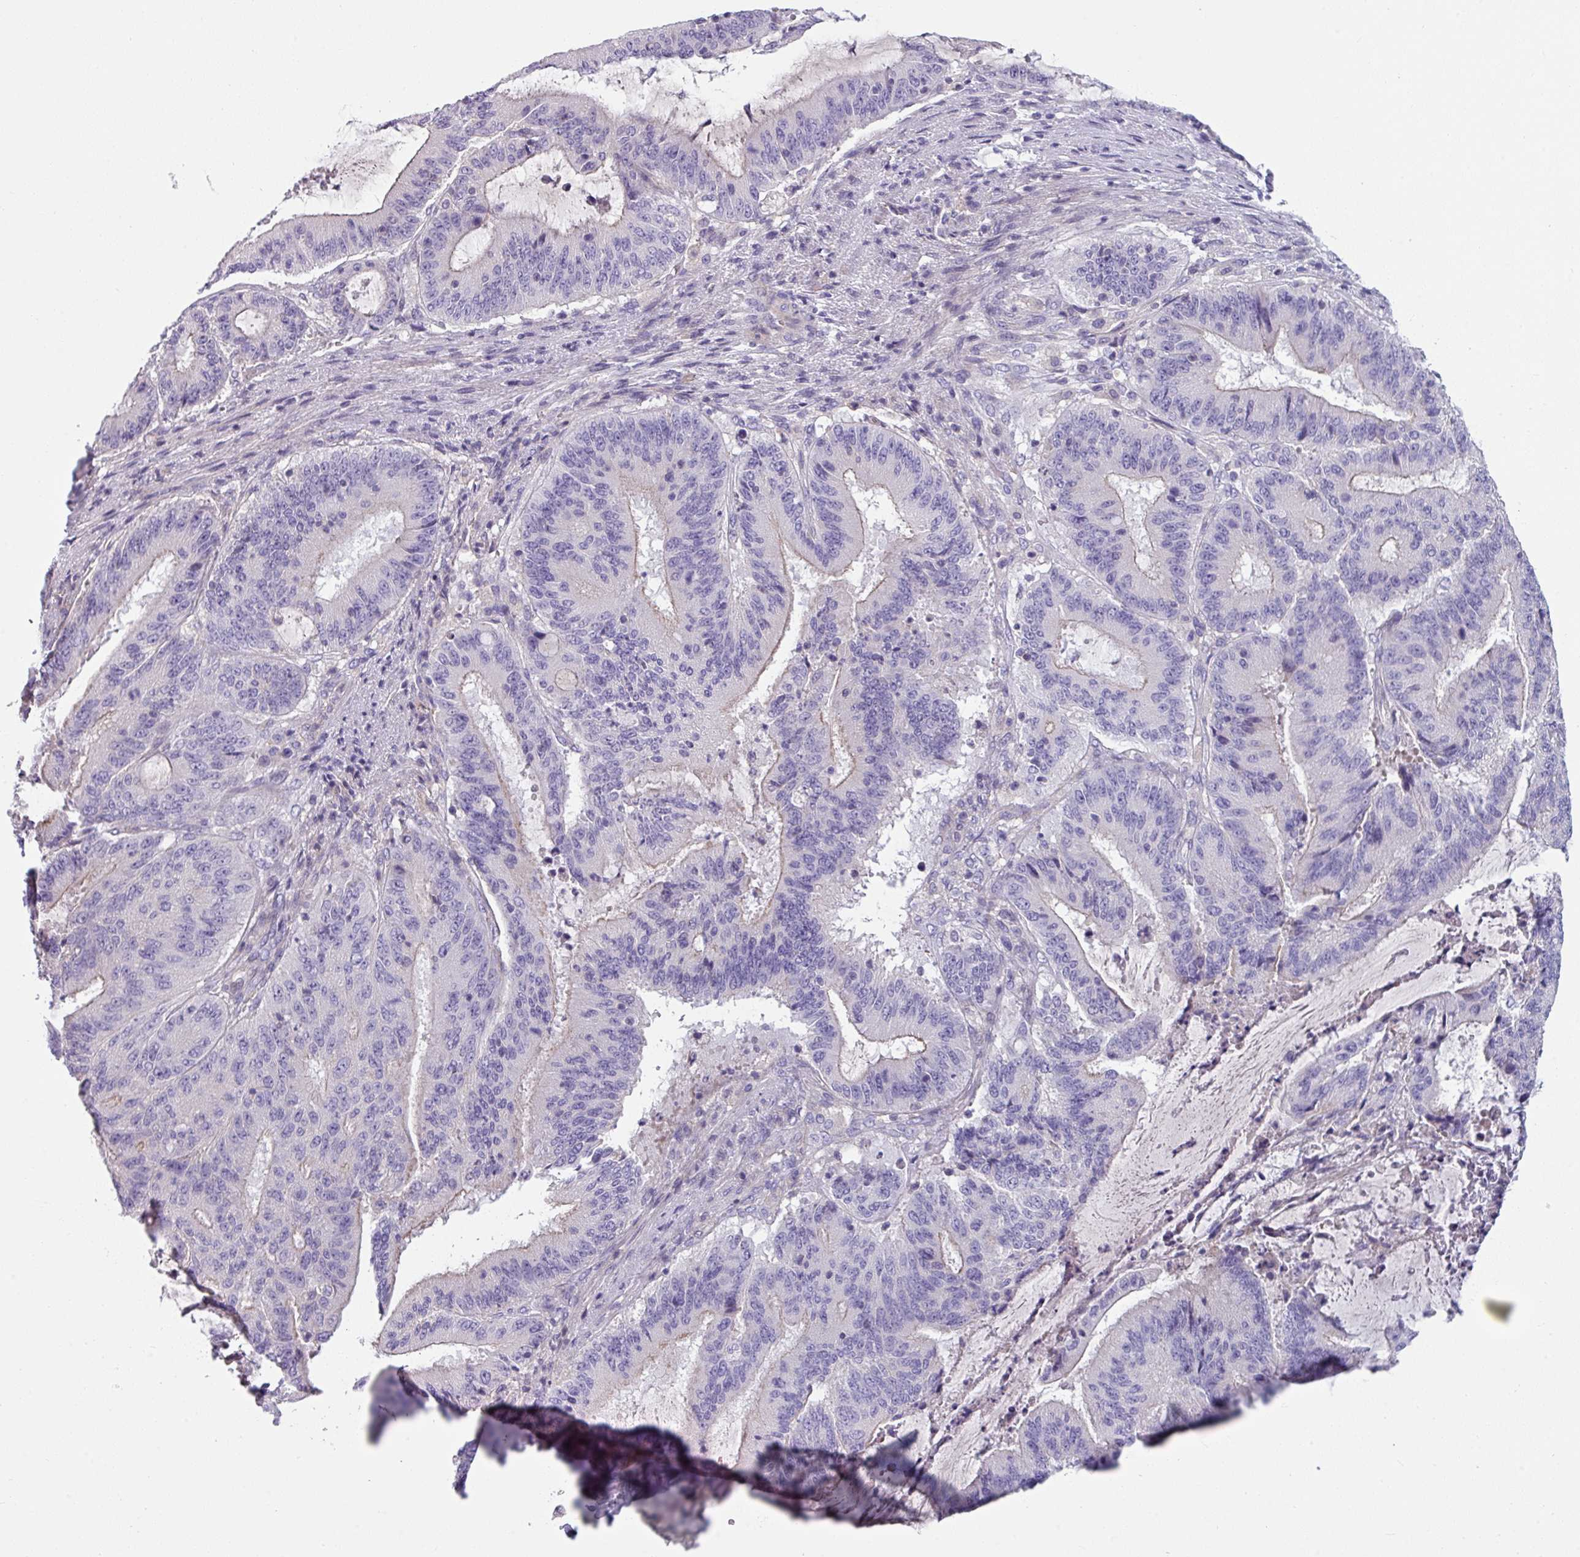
{"staining": {"intensity": "weak", "quantity": "<25%", "location": "cytoplasmic/membranous"}, "tissue": "liver cancer", "cell_type": "Tumor cells", "image_type": "cancer", "snomed": [{"axis": "morphology", "description": "Normal tissue, NOS"}, {"axis": "morphology", "description": "Cholangiocarcinoma"}, {"axis": "topography", "description": "Liver"}, {"axis": "topography", "description": "Peripheral nerve tissue"}], "caption": "This is an IHC photomicrograph of liver cancer. There is no expression in tumor cells.", "gene": "TMEM132A", "patient": {"sex": "female", "age": 73}}